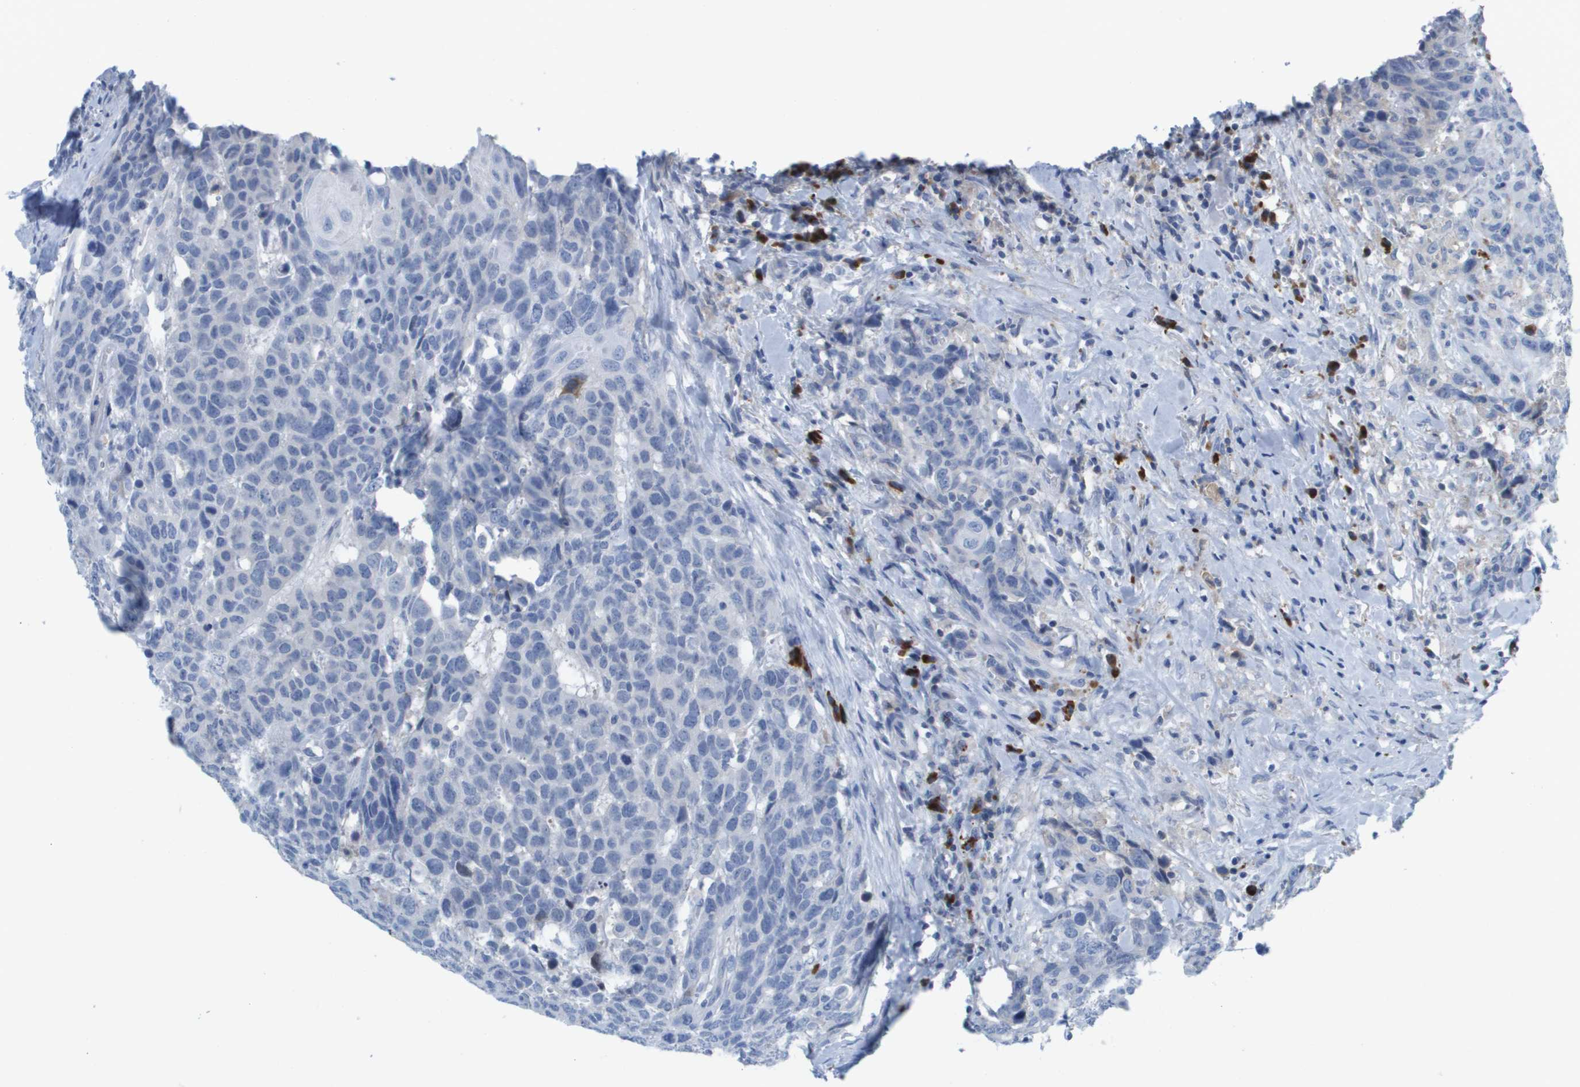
{"staining": {"intensity": "negative", "quantity": "none", "location": "none"}, "tissue": "head and neck cancer", "cell_type": "Tumor cells", "image_type": "cancer", "snomed": [{"axis": "morphology", "description": "Squamous cell carcinoma, NOS"}, {"axis": "topography", "description": "Head-Neck"}], "caption": "Tumor cells are negative for brown protein staining in head and neck squamous cell carcinoma.", "gene": "GPR18", "patient": {"sex": "male", "age": 66}}